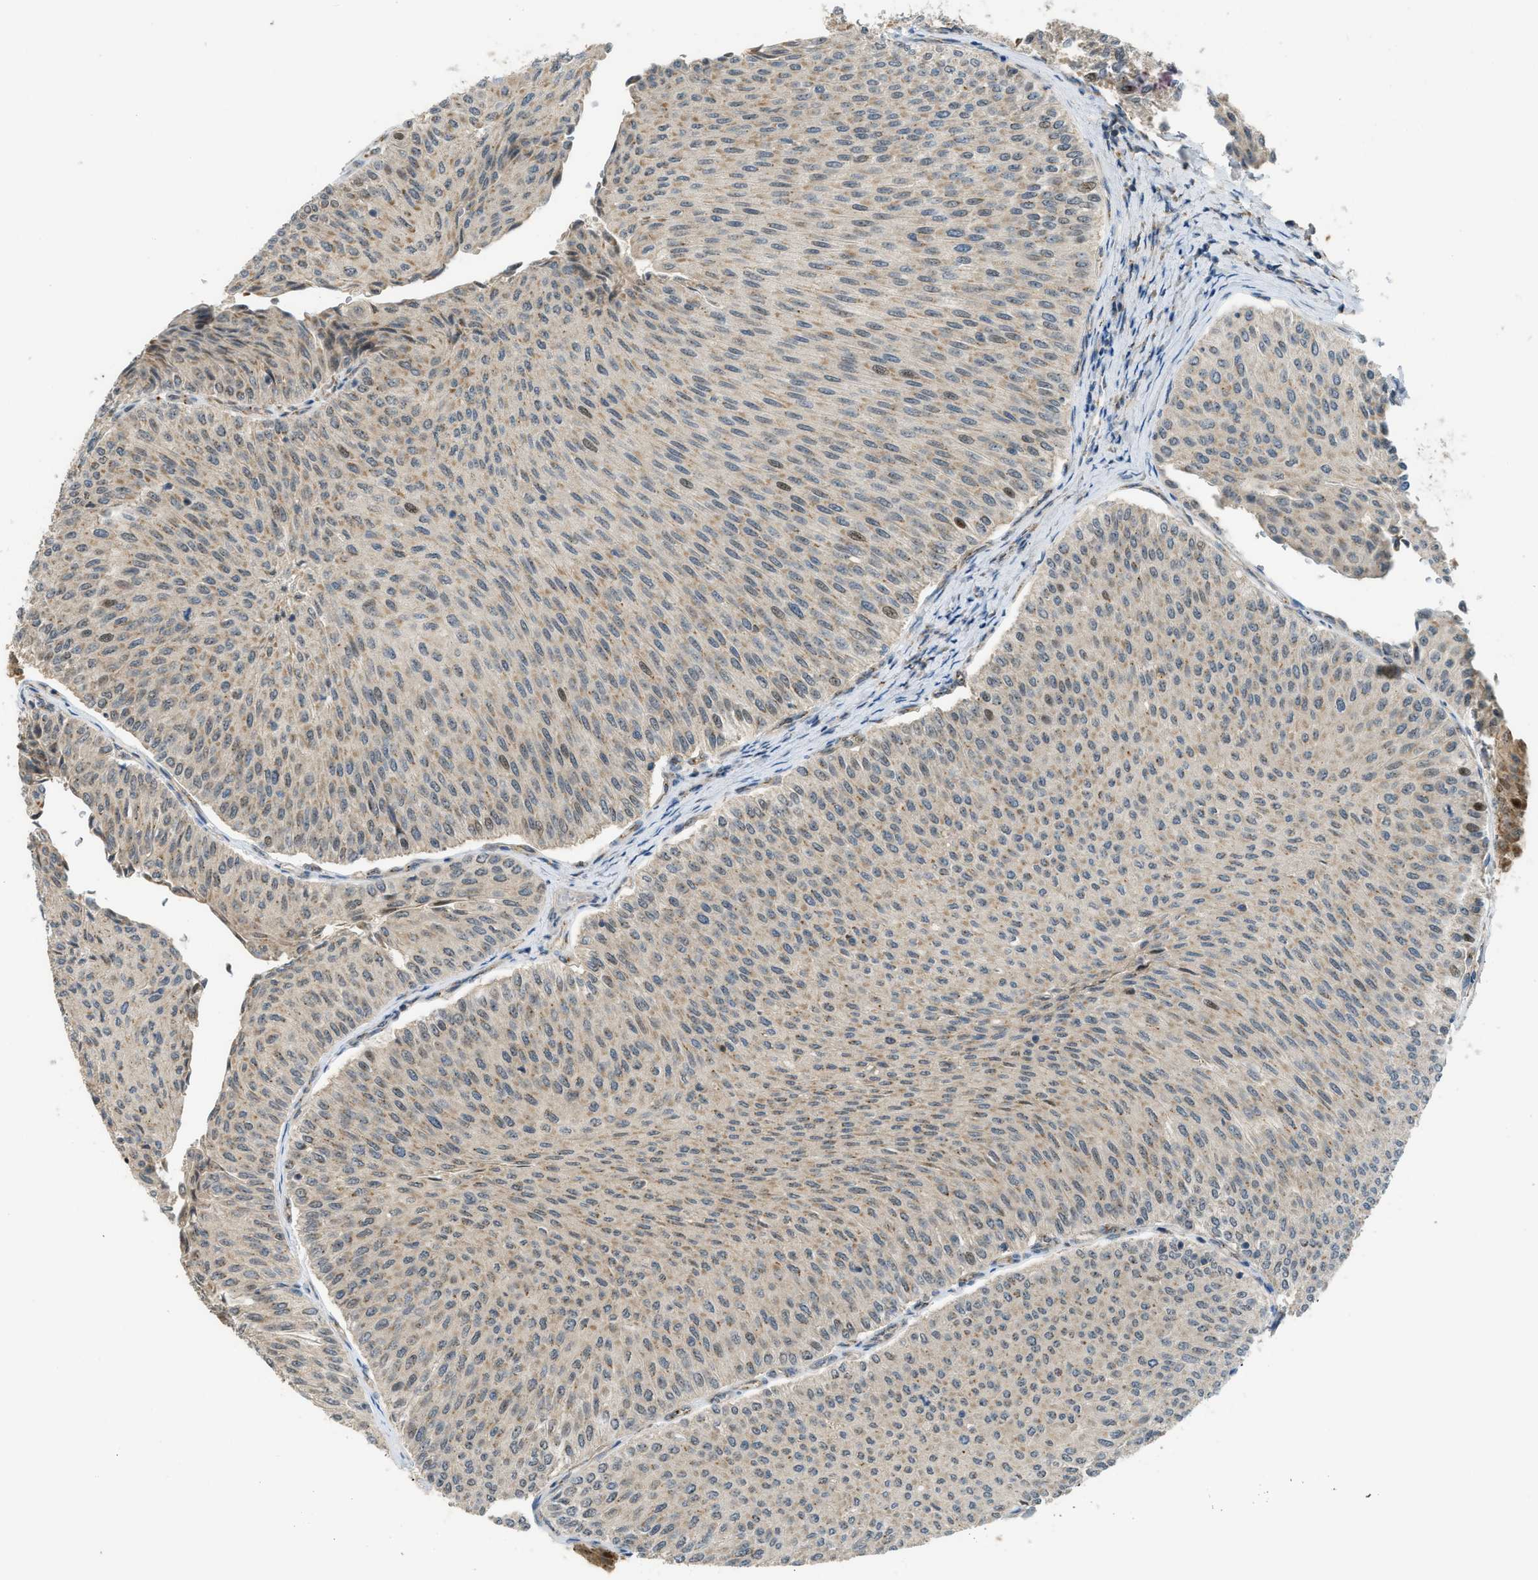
{"staining": {"intensity": "weak", "quantity": "25%-75%", "location": "nuclear"}, "tissue": "urothelial cancer", "cell_type": "Tumor cells", "image_type": "cancer", "snomed": [{"axis": "morphology", "description": "Urothelial carcinoma, Low grade"}, {"axis": "topography", "description": "Urinary bladder"}], "caption": "DAB (3,3'-diaminobenzidine) immunohistochemical staining of human low-grade urothelial carcinoma exhibits weak nuclear protein staining in approximately 25%-75% of tumor cells. The staining was performed using DAB (3,3'-diaminobenzidine) to visualize the protein expression in brown, while the nuclei were stained in blue with hematoxylin (Magnification: 20x).", "gene": "CCDC186", "patient": {"sex": "male", "age": 78}}